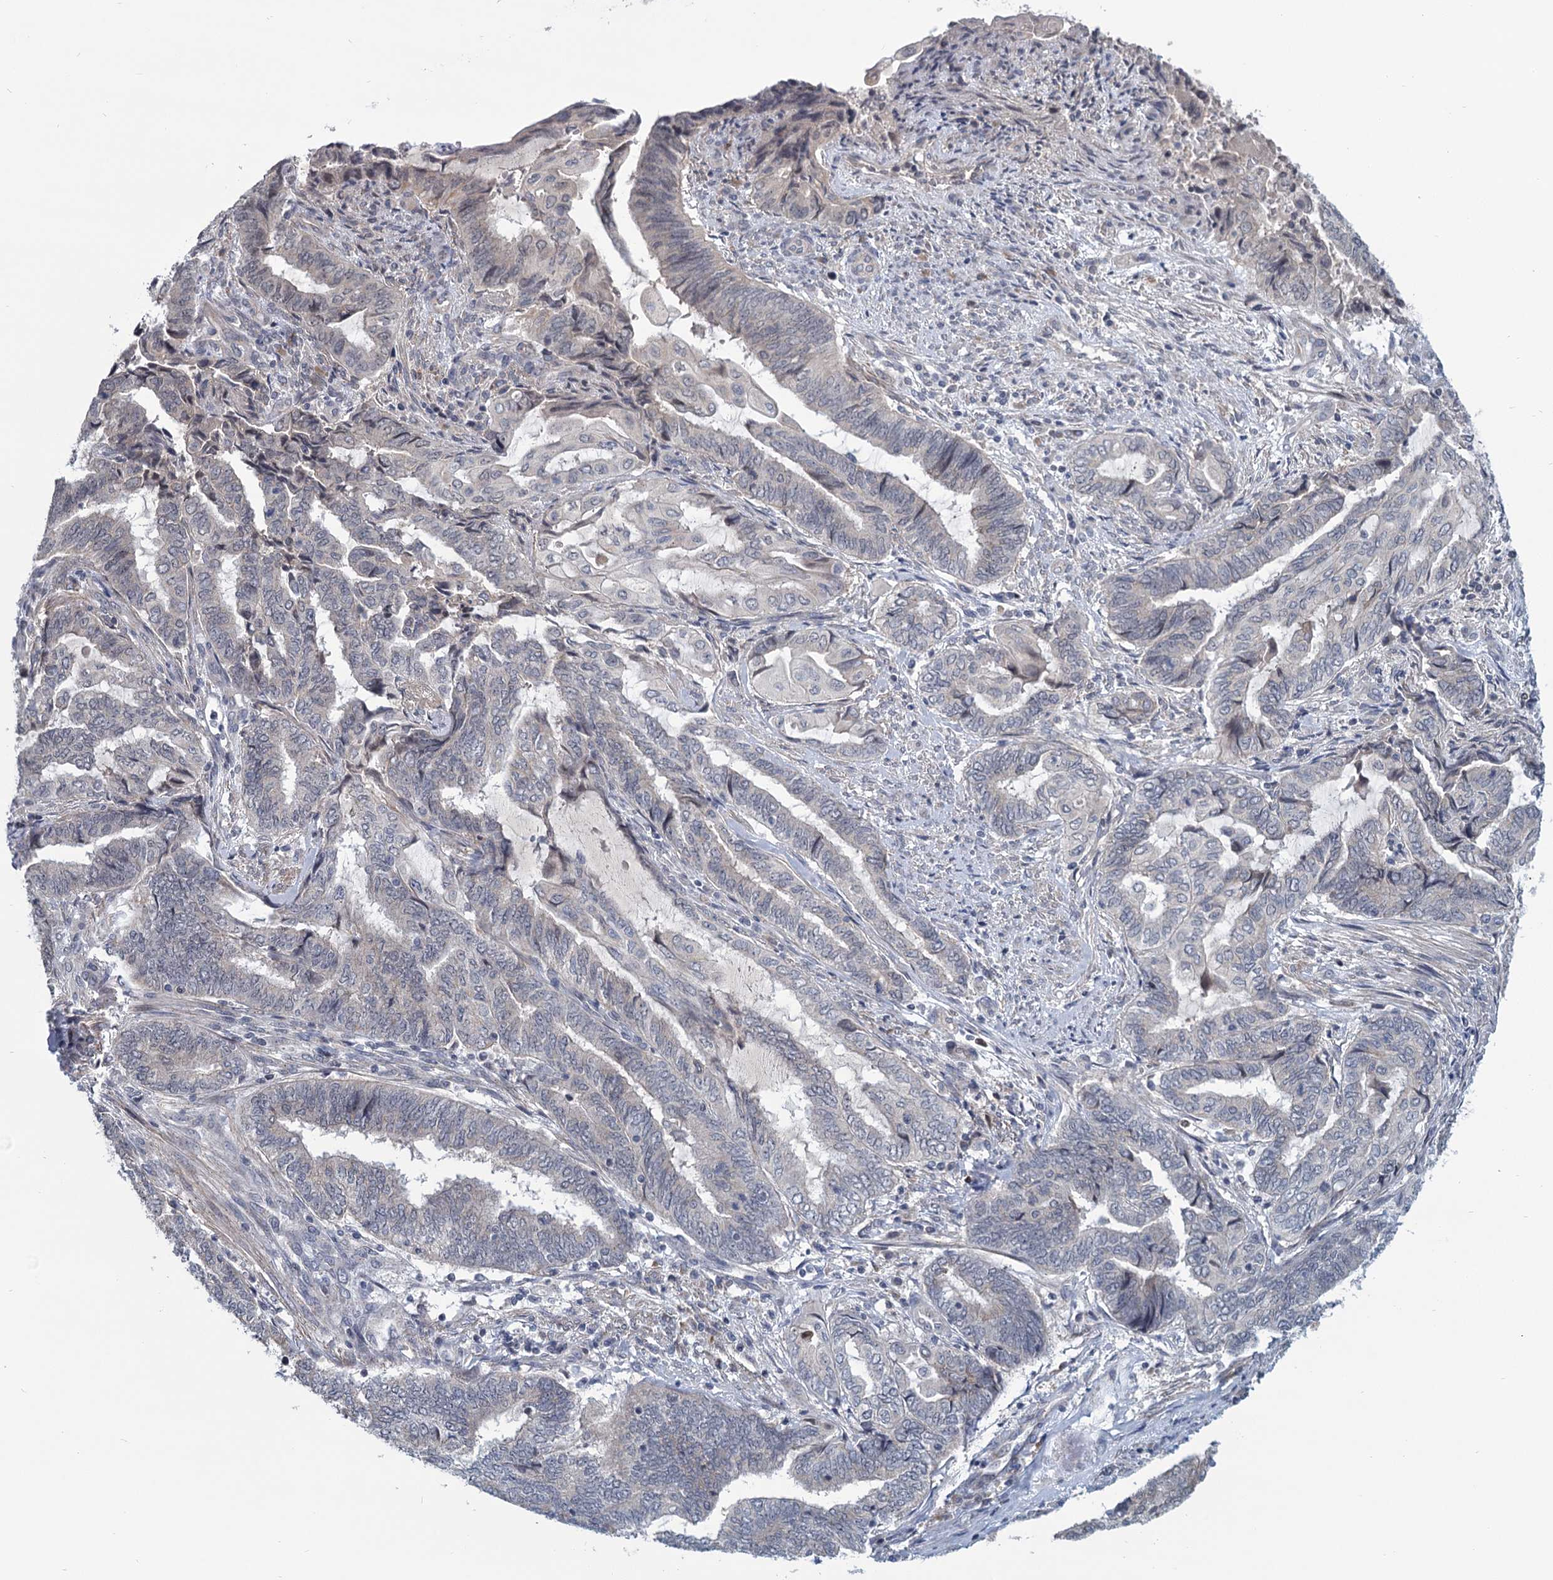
{"staining": {"intensity": "negative", "quantity": "none", "location": "none"}, "tissue": "endometrial cancer", "cell_type": "Tumor cells", "image_type": "cancer", "snomed": [{"axis": "morphology", "description": "Adenocarcinoma, NOS"}, {"axis": "topography", "description": "Uterus"}, {"axis": "topography", "description": "Endometrium"}], "caption": "Immunohistochemistry (IHC) photomicrograph of neoplastic tissue: human adenocarcinoma (endometrial) stained with DAB (3,3'-diaminobenzidine) reveals no significant protein positivity in tumor cells.", "gene": "STAP1", "patient": {"sex": "female", "age": 70}}